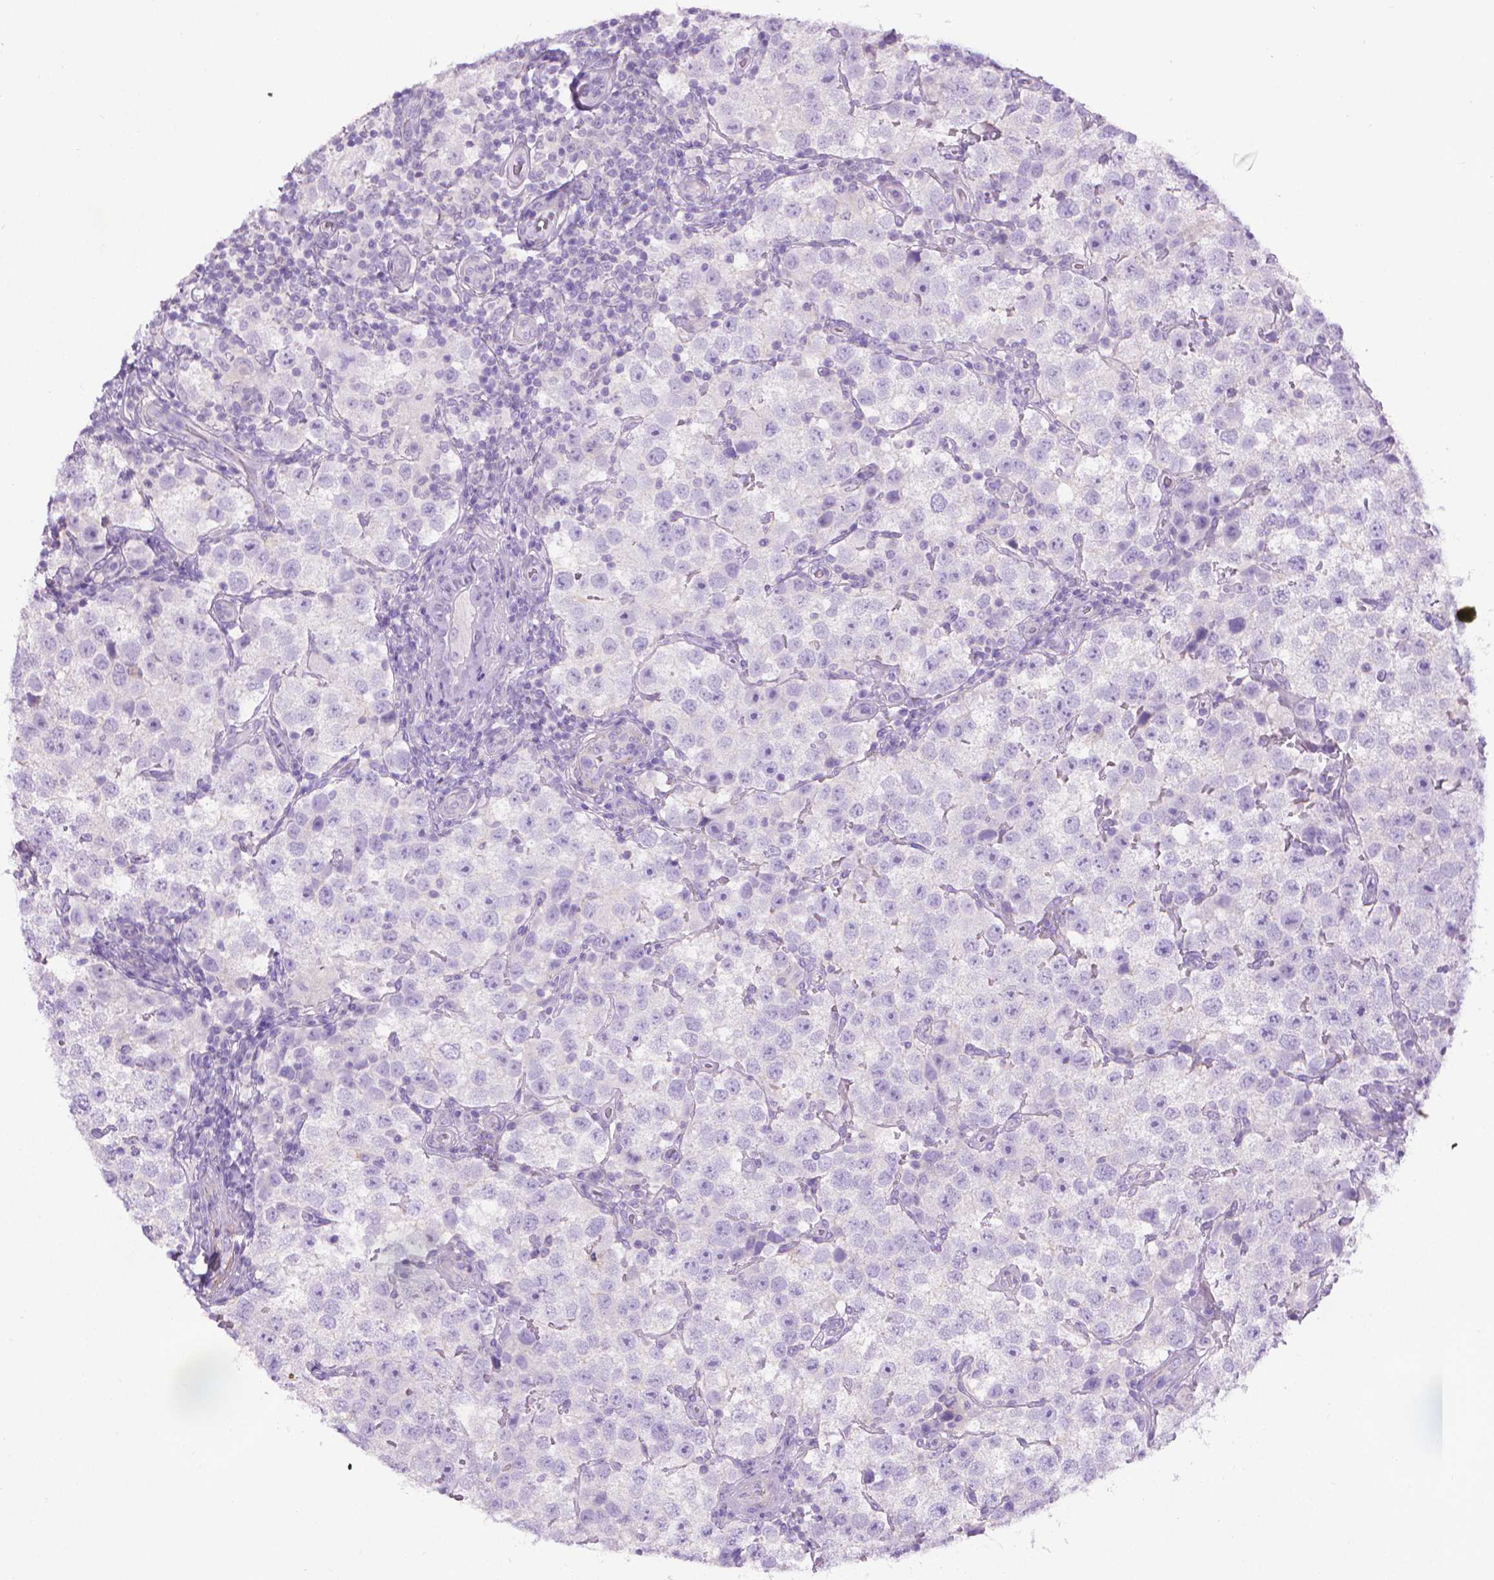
{"staining": {"intensity": "negative", "quantity": "none", "location": "none"}, "tissue": "testis cancer", "cell_type": "Tumor cells", "image_type": "cancer", "snomed": [{"axis": "morphology", "description": "Seminoma, NOS"}, {"axis": "topography", "description": "Testis"}], "caption": "Tumor cells show no significant protein staining in testis cancer (seminoma).", "gene": "FASN", "patient": {"sex": "male", "age": 37}}